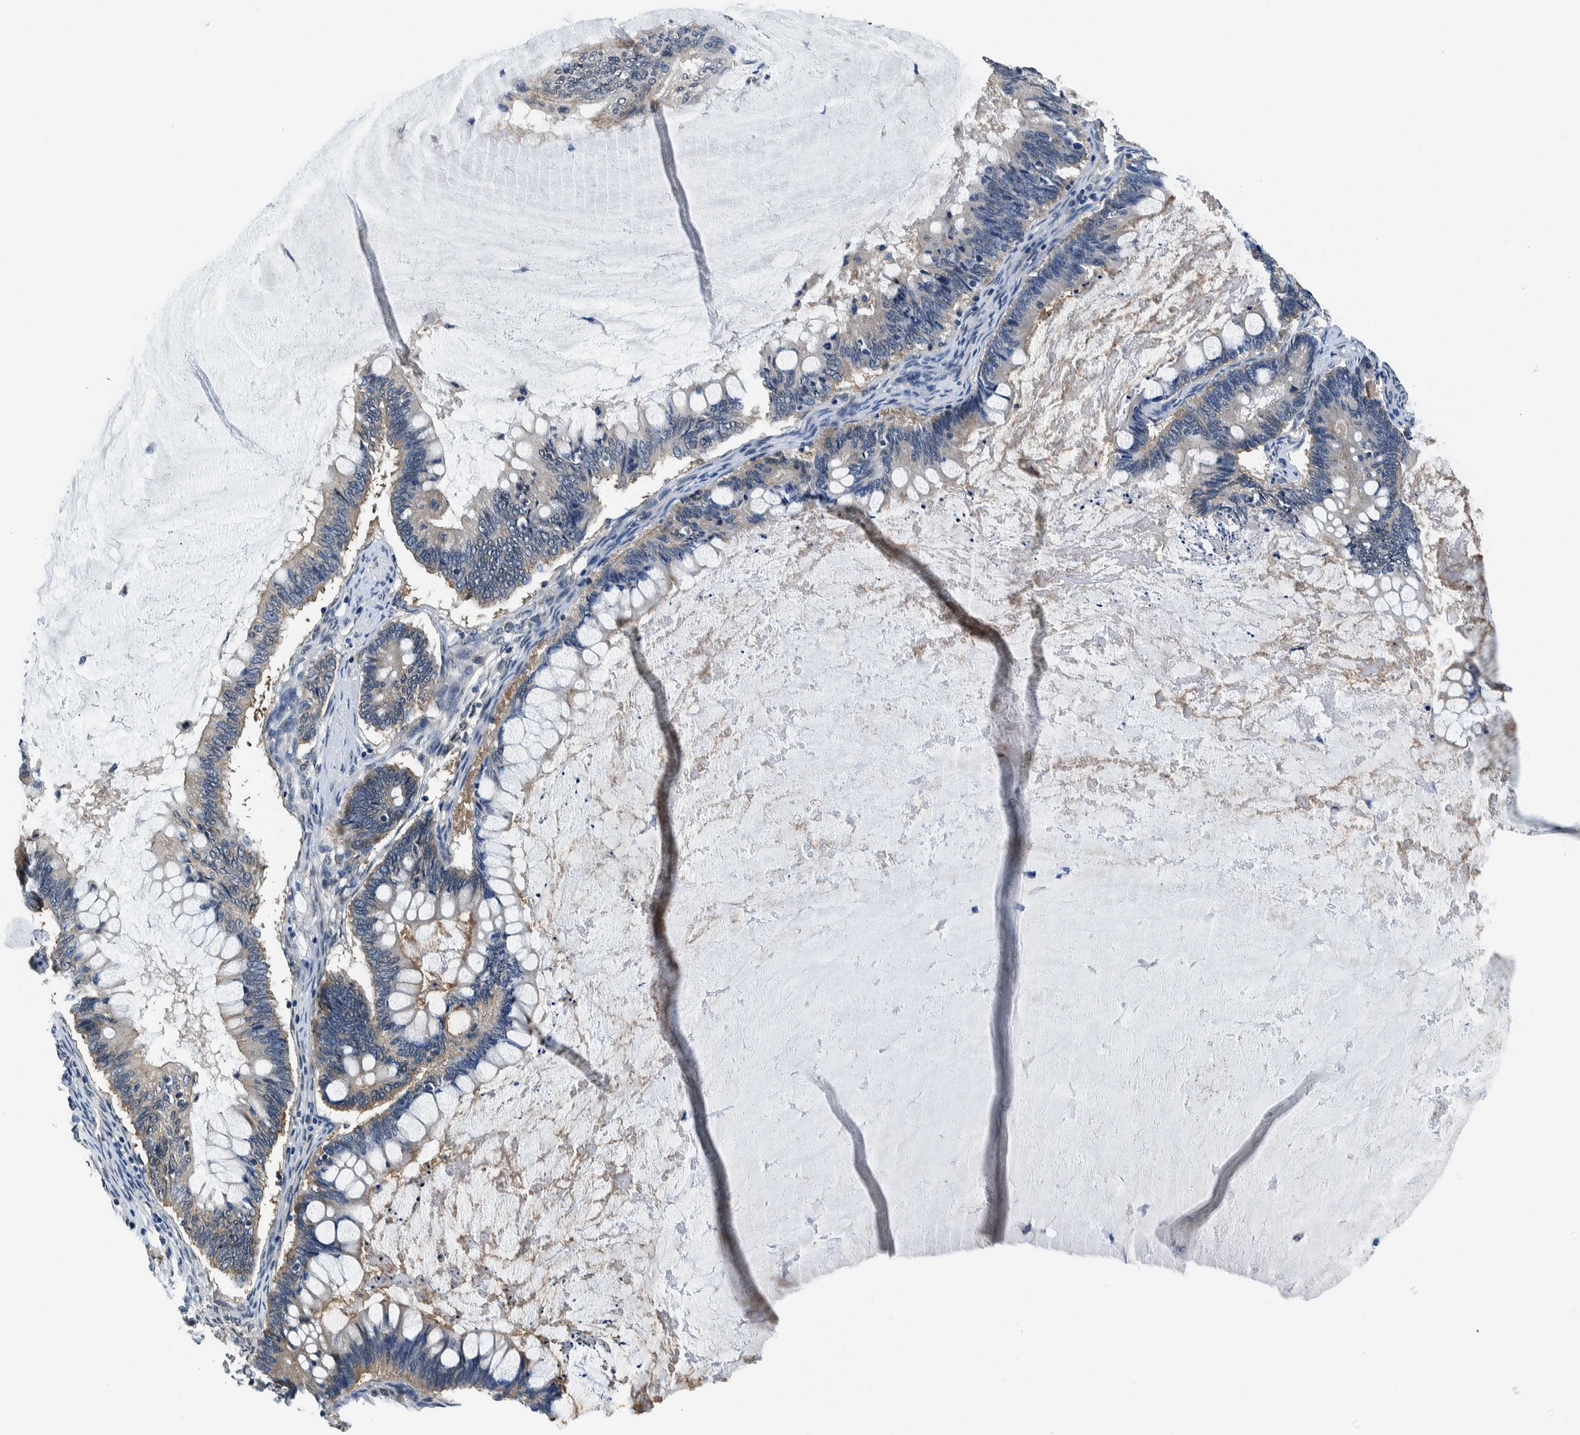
{"staining": {"intensity": "weak", "quantity": "<25%", "location": "cytoplasmic/membranous"}, "tissue": "ovarian cancer", "cell_type": "Tumor cells", "image_type": "cancer", "snomed": [{"axis": "morphology", "description": "Cystadenocarcinoma, mucinous, NOS"}, {"axis": "topography", "description": "Ovary"}], "caption": "This is an IHC micrograph of ovarian cancer (mucinous cystadenocarcinoma). There is no staining in tumor cells.", "gene": "NIBAN2", "patient": {"sex": "female", "age": 61}}